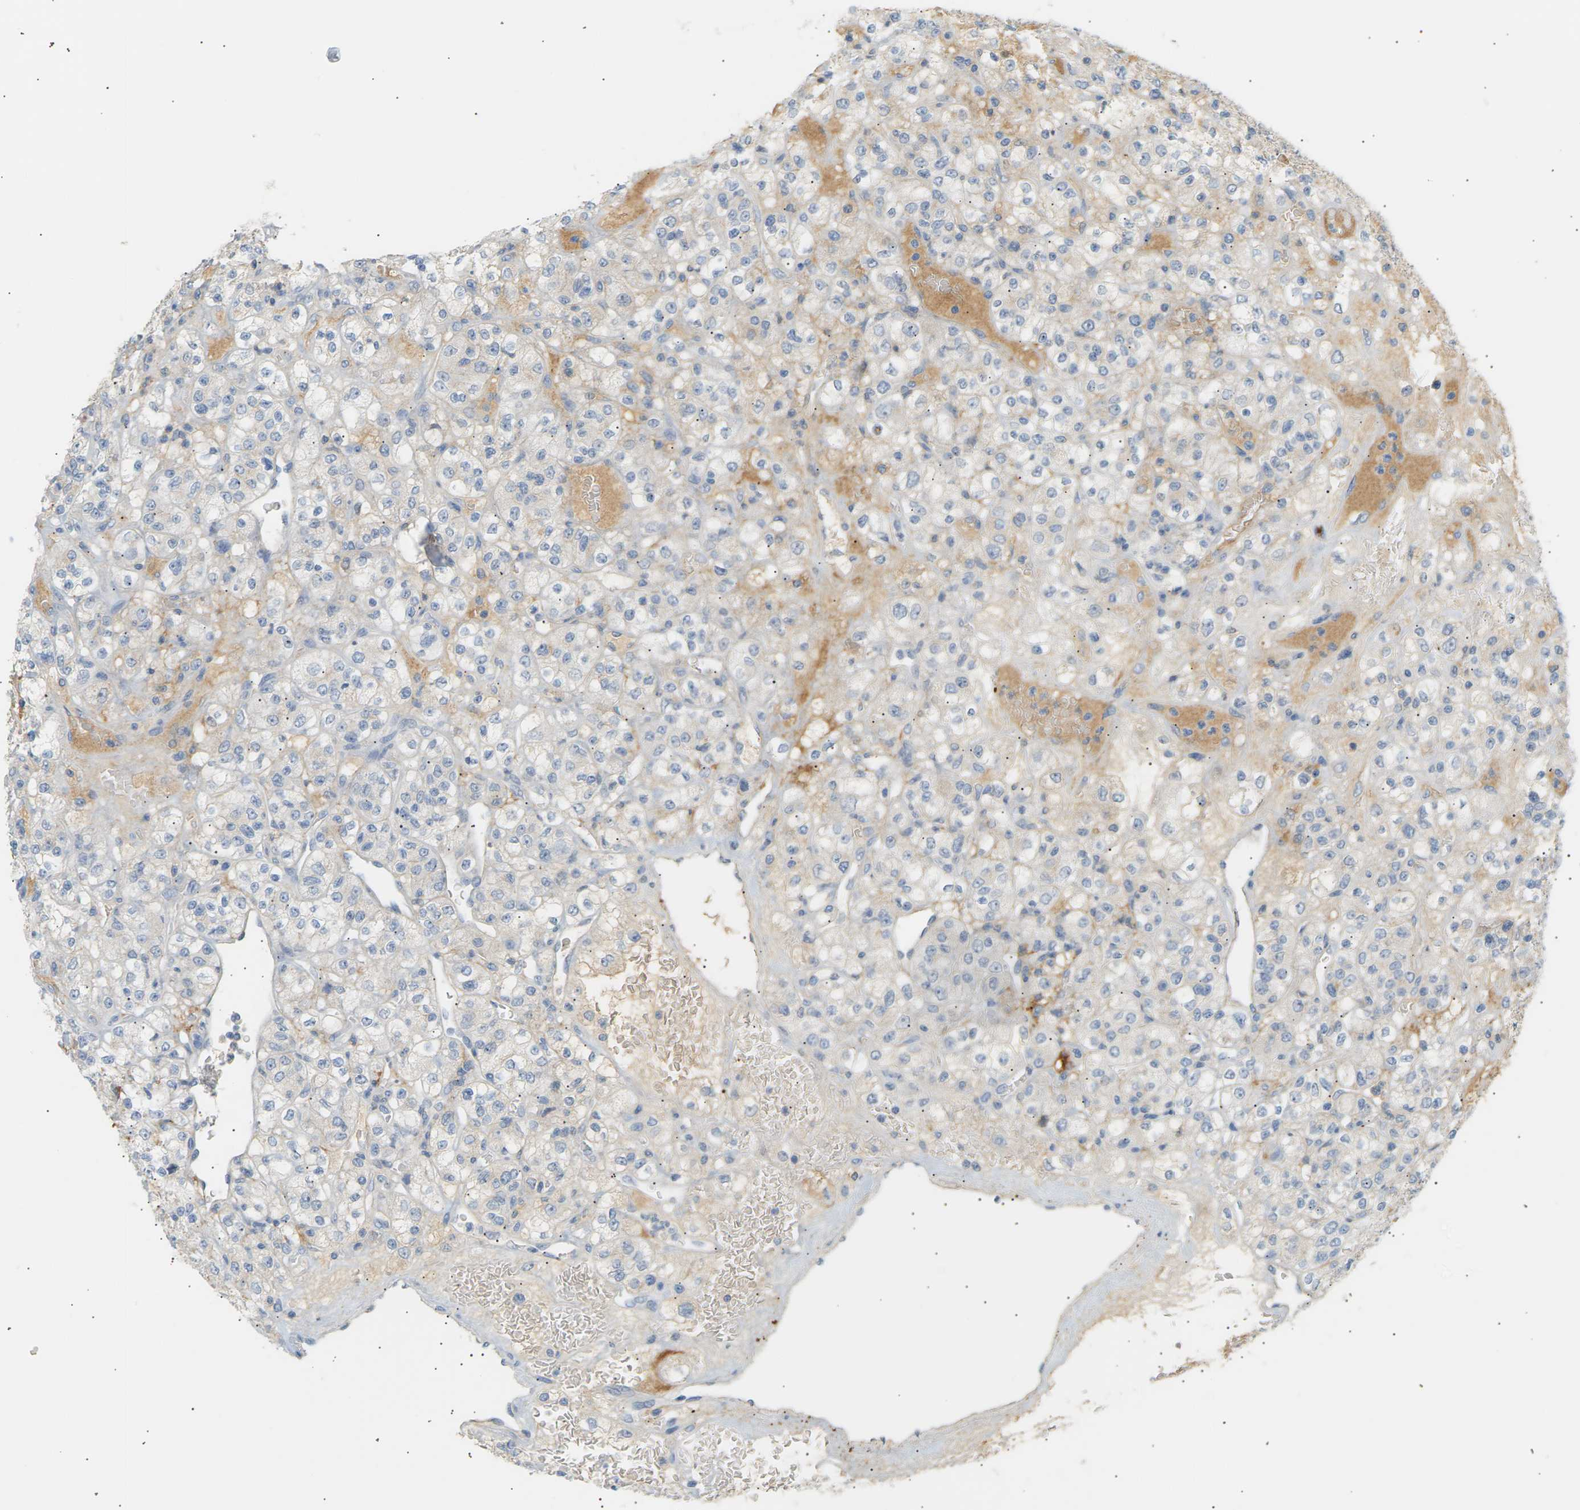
{"staining": {"intensity": "weak", "quantity": "<25%", "location": "cytoplasmic/membranous"}, "tissue": "renal cancer", "cell_type": "Tumor cells", "image_type": "cancer", "snomed": [{"axis": "morphology", "description": "Normal tissue, NOS"}, {"axis": "morphology", "description": "Adenocarcinoma, NOS"}, {"axis": "topography", "description": "Kidney"}], "caption": "Adenocarcinoma (renal) was stained to show a protein in brown. There is no significant expression in tumor cells.", "gene": "CLU", "patient": {"sex": "female", "age": 72}}